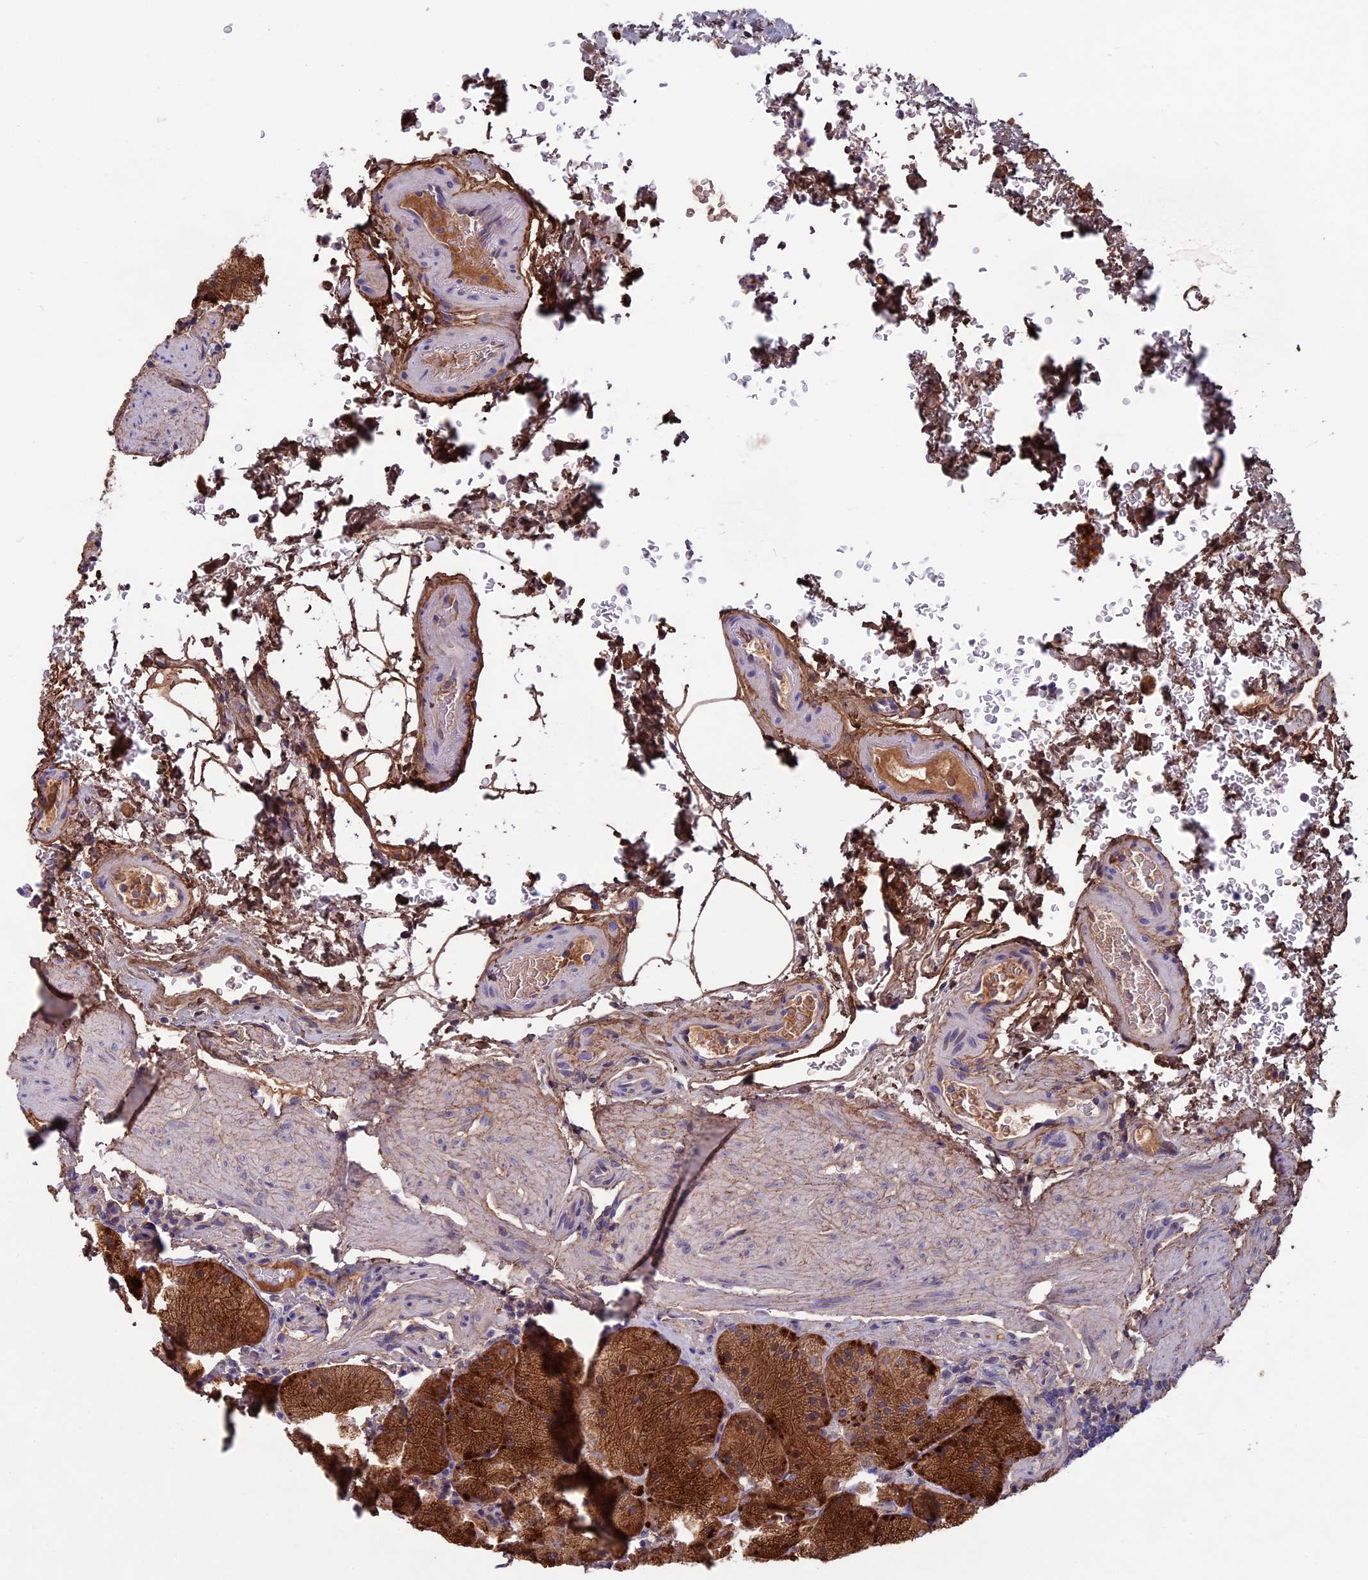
{"staining": {"intensity": "strong", "quantity": ">75%", "location": "cytoplasmic/membranous"}, "tissue": "stomach", "cell_type": "Glandular cells", "image_type": "normal", "snomed": [{"axis": "morphology", "description": "Normal tissue, NOS"}, {"axis": "topography", "description": "Stomach, upper"}, {"axis": "topography", "description": "Stomach, lower"}], "caption": "IHC of benign human stomach displays high levels of strong cytoplasmic/membranous expression in approximately >75% of glandular cells. (DAB = brown stain, brightfield microscopy at high magnification).", "gene": "COL4A3", "patient": {"sex": "male", "age": 80}}